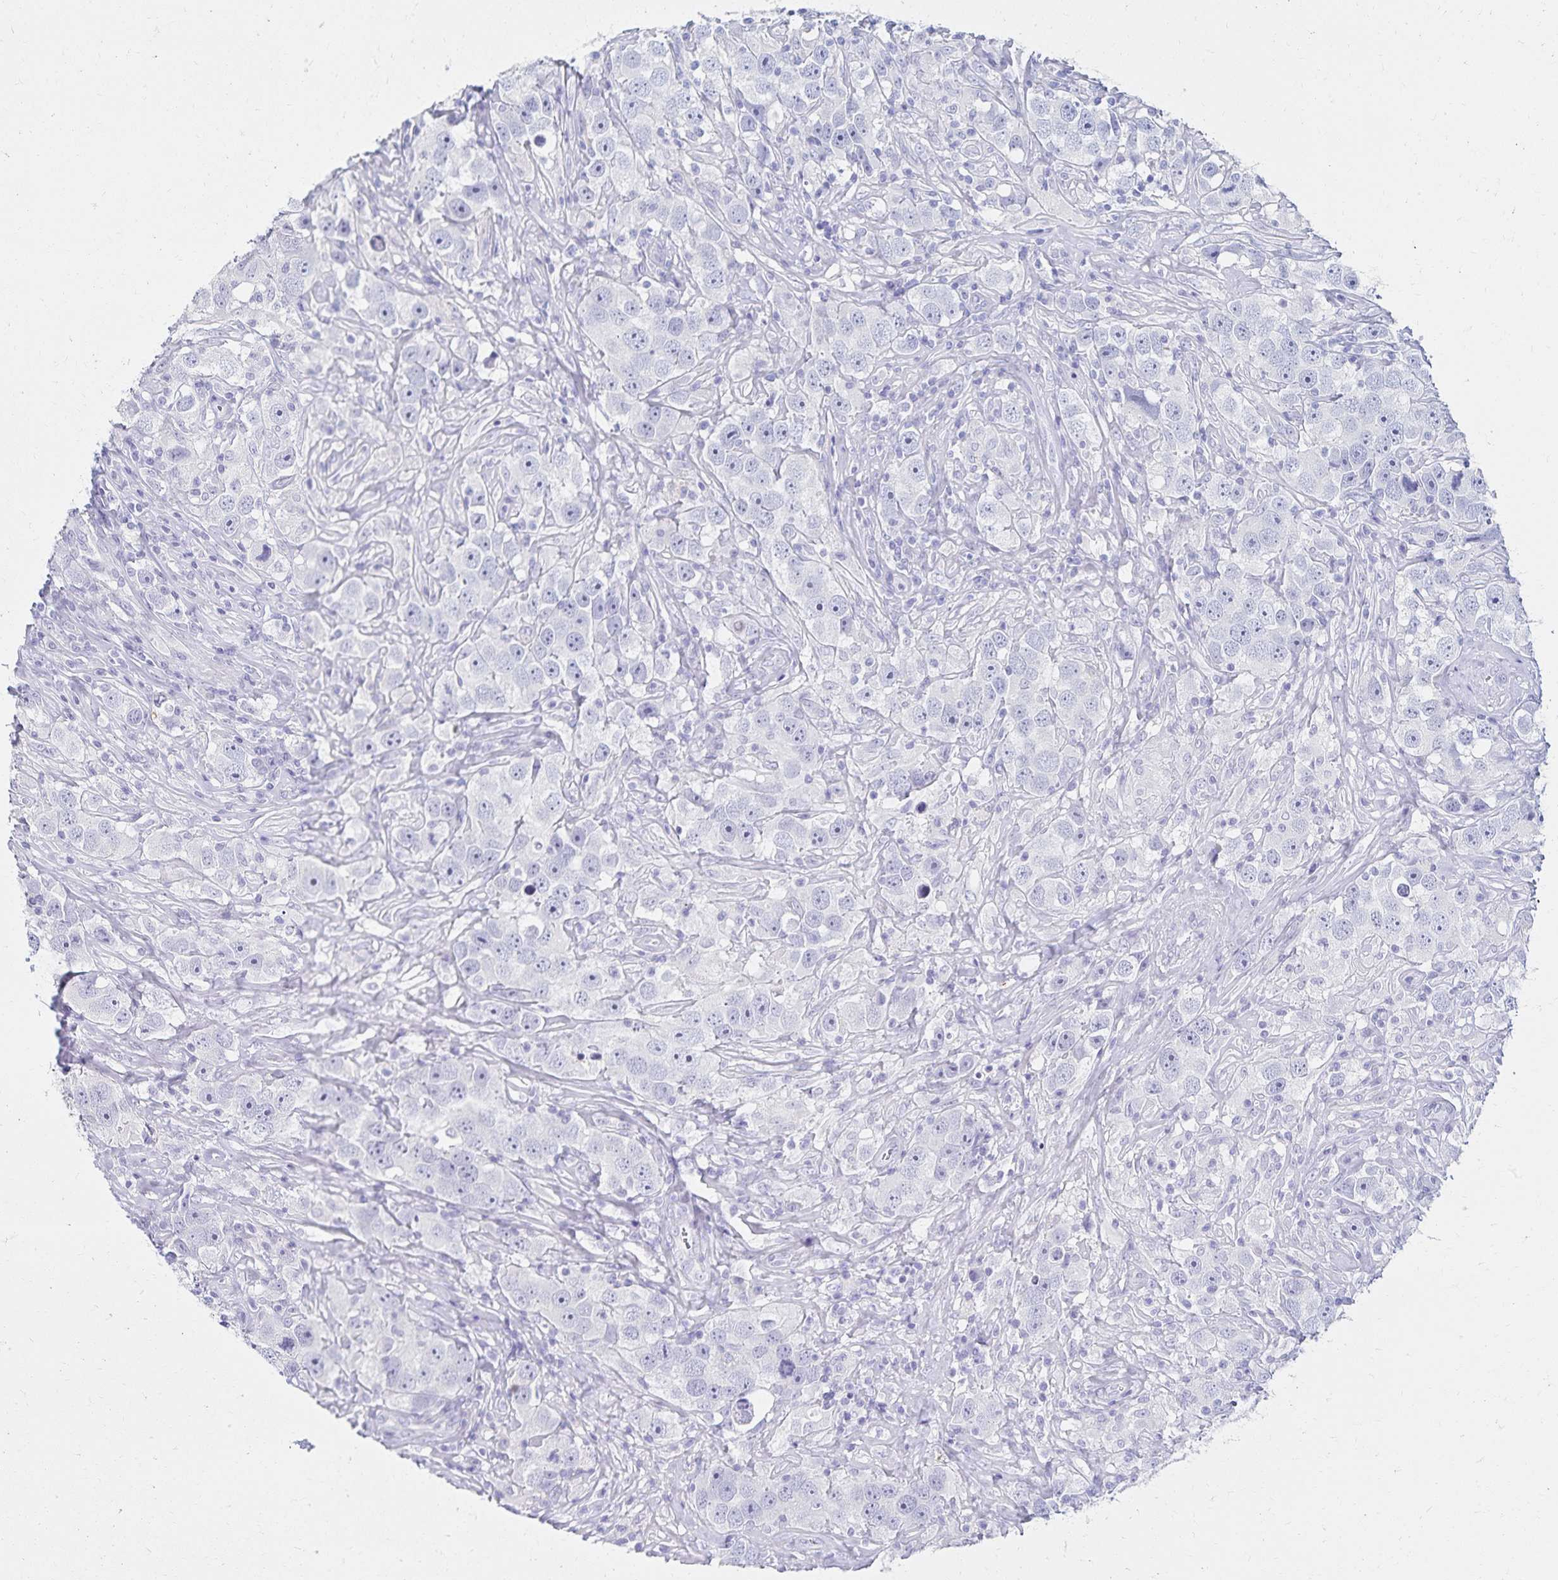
{"staining": {"intensity": "negative", "quantity": "none", "location": "none"}, "tissue": "testis cancer", "cell_type": "Tumor cells", "image_type": "cancer", "snomed": [{"axis": "morphology", "description": "Seminoma, NOS"}, {"axis": "topography", "description": "Testis"}], "caption": "Immunohistochemical staining of human seminoma (testis) reveals no significant expression in tumor cells. (Brightfield microscopy of DAB (3,3'-diaminobenzidine) IHC at high magnification).", "gene": "C2orf50", "patient": {"sex": "male", "age": 49}}